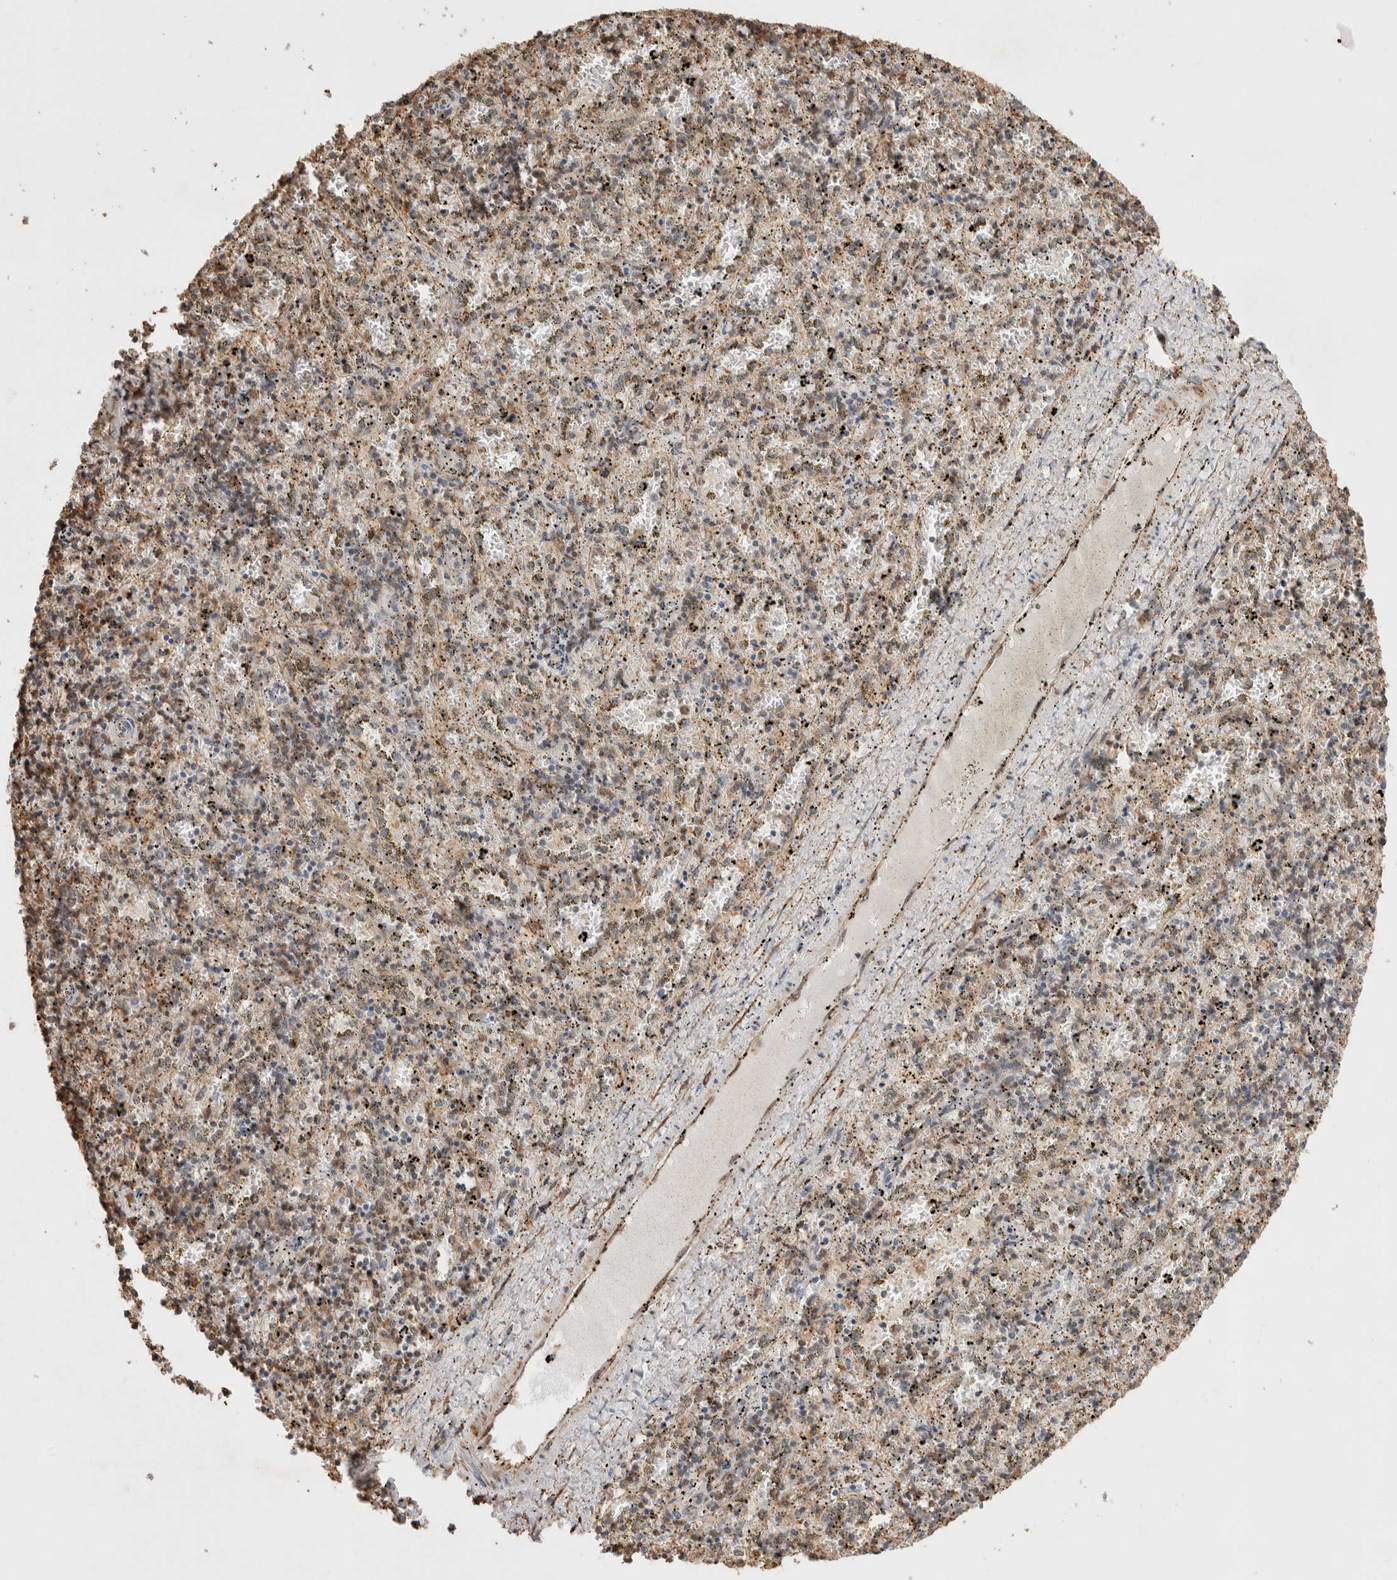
{"staining": {"intensity": "weak", "quantity": "25%-75%", "location": "cytoplasmic/membranous"}, "tissue": "spleen", "cell_type": "Cells in red pulp", "image_type": "normal", "snomed": [{"axis": "morphology", "description": "Normal tissue, NOS"}, {"axis": "topography", "description": "Spleen"}], "caption": "Protein expression analysis of benign spleen demonstrates weak cytoplasmic/membranous expression in about 25%-75% of cells in red pulp. The protein is stained brown, and the nuclei are stained in blue (DAB (3,3'-diaminobenzidine) IHC with brightfield microscopy, high magnification).", "gene": "ZNF704", "patient": {"sex": "male", "age": 11}}